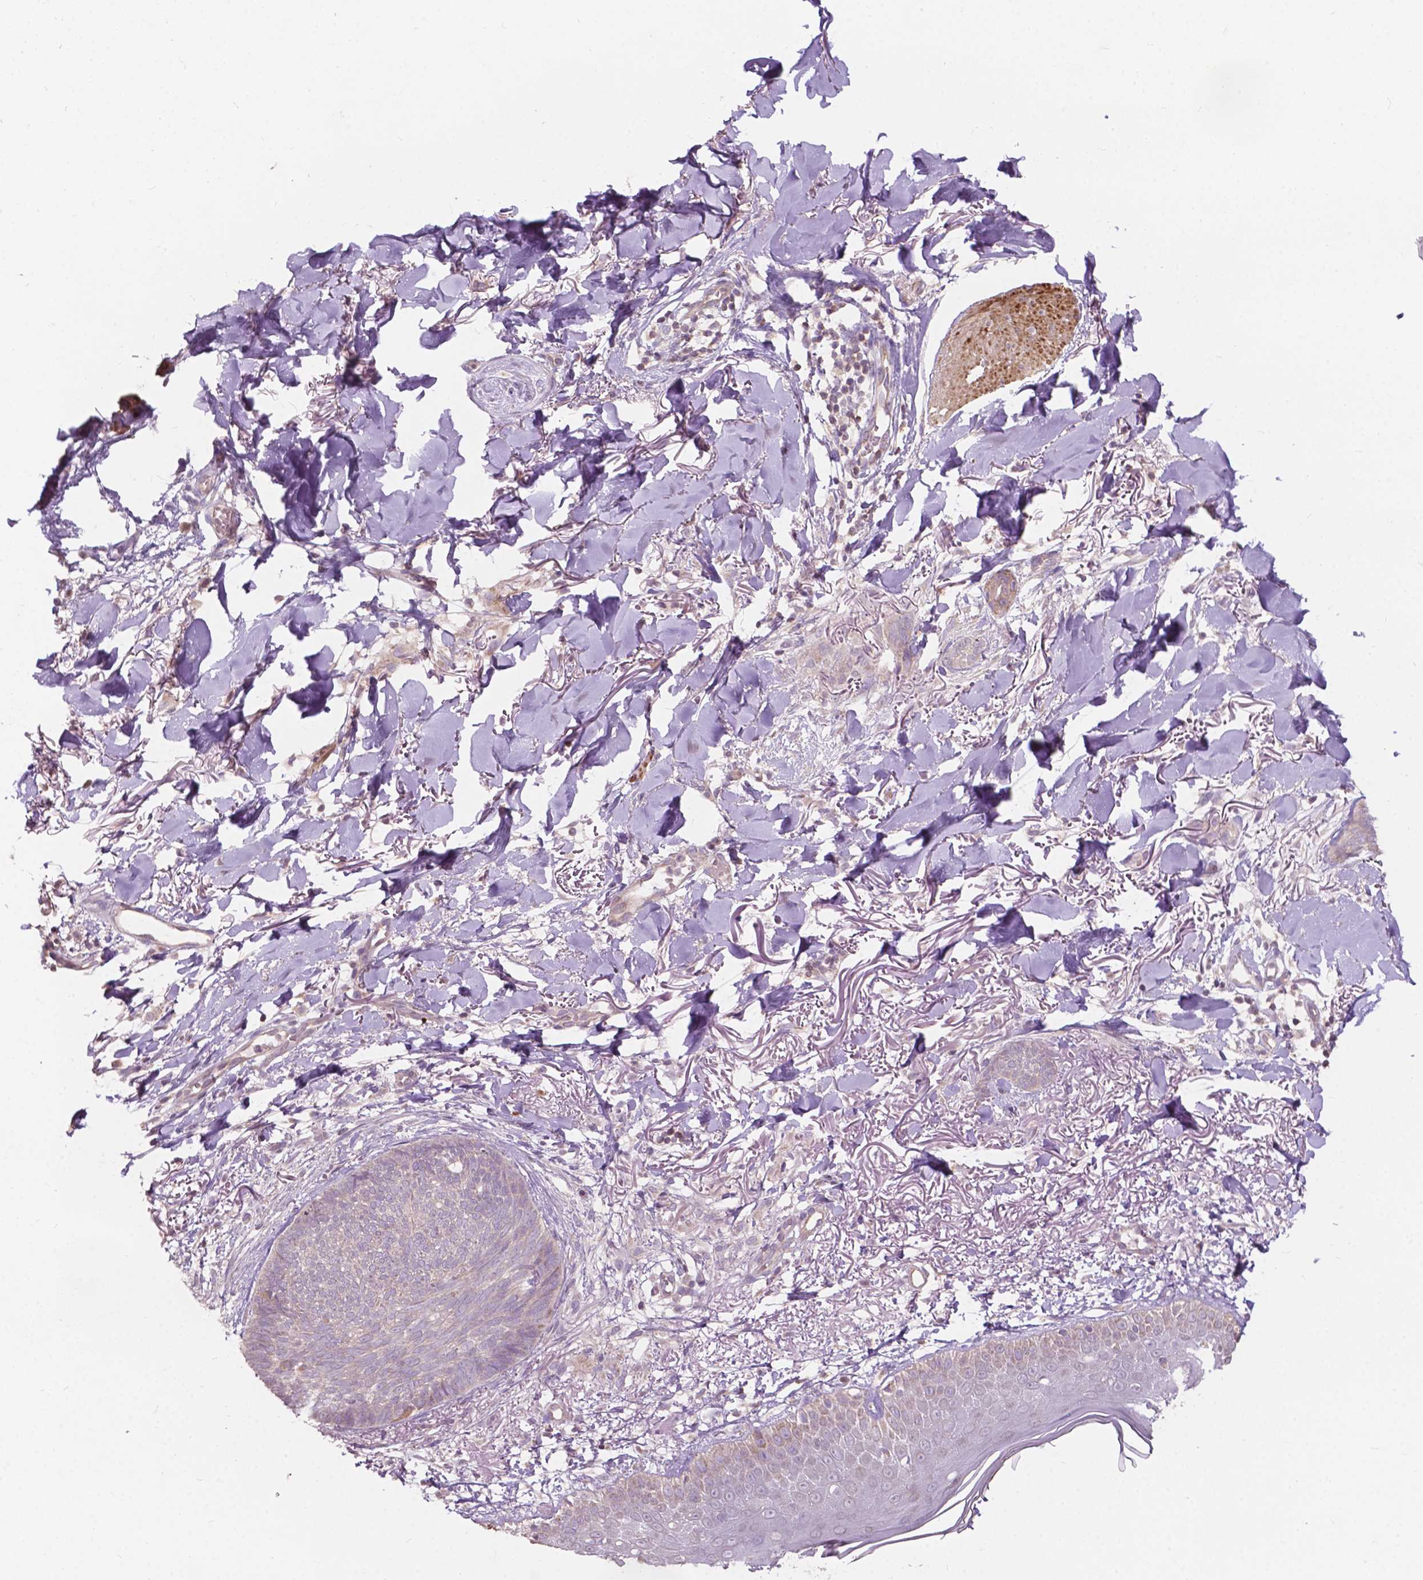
{"staining": {"intensity": "negative", "quantity": "none", "location": "none"}, "tissue": "skin cancer", "cell_type": "Tumor cells", "image_type": "cancer", "snomed": [{"axis": "morphology", "description": "Normal tissue, NOS"}, {"axis": "morphology", "description": "Basal cell carcinoma"}, {"axis": "topography", "description": "Skin"}], "caption": "Protein analysis of skin cancer (basal cell carcinoma) exhibits no significant staining in tumor cells. (DAB IHC, high magnification).", "gene": "NDUFA10", "patient": {"sex": "male", "age": 84}}